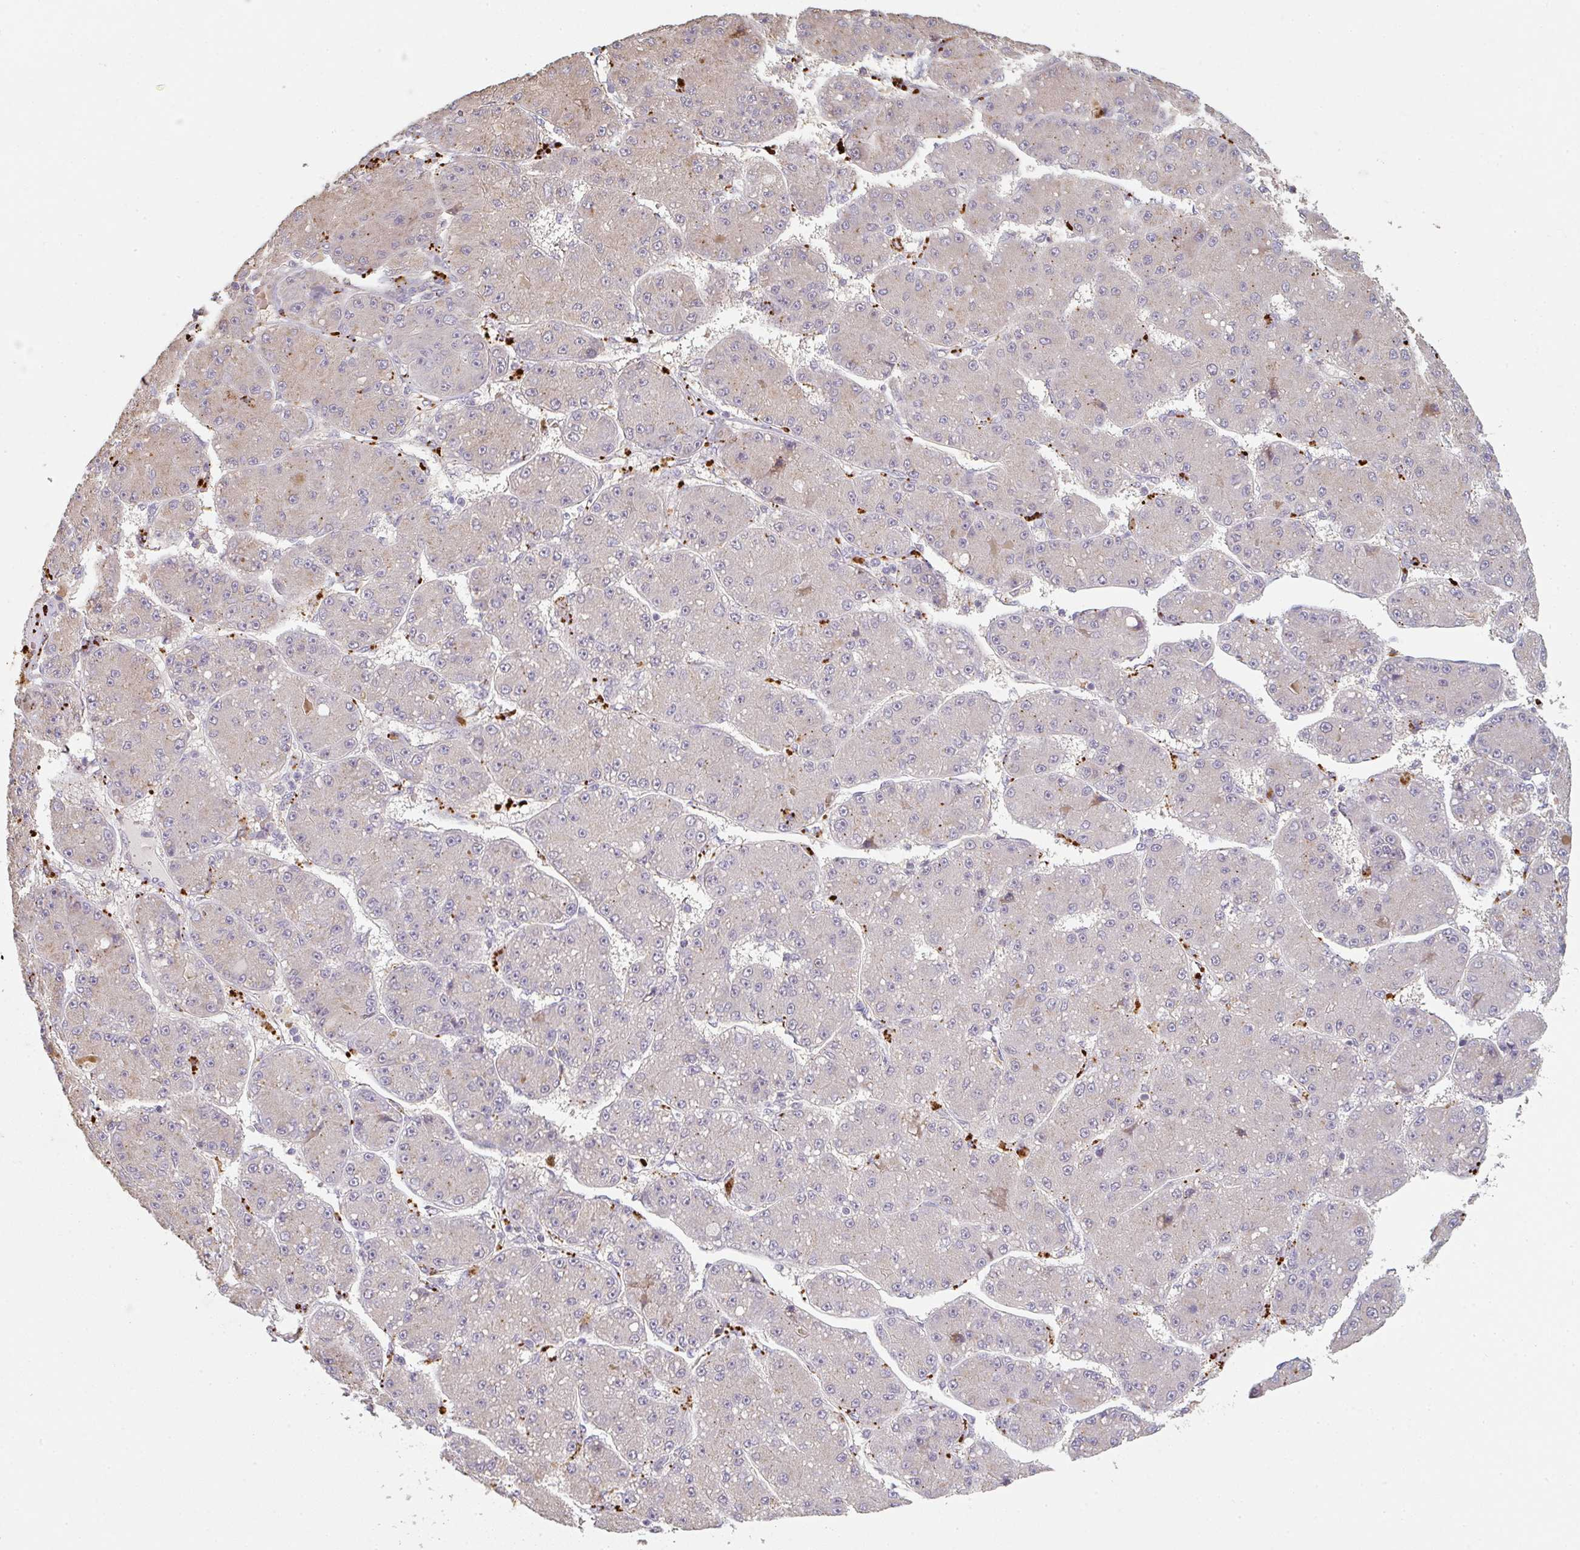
{"staining": {"intensity": "negative", "quantity": "none", "location": "none"}, "tissue": "liver cancer", "cell_type": "Tumor cells", "image_type": "cancer", "snomed": [{"axis": "morphology", "description": "Carcinoma, Hepatocellular, NOS"}, {"axis": "topography", "description": "Liver"}], "caption": "Photomicrograph shows no significant protein expression in tumor cells of liver cancer (hepatocellular carcinoma). (DAB IHC visualized using brightfield microscopy, high magnification).", "gene": "TMEM237", "patient": {"sex": "male", "age": 67}}